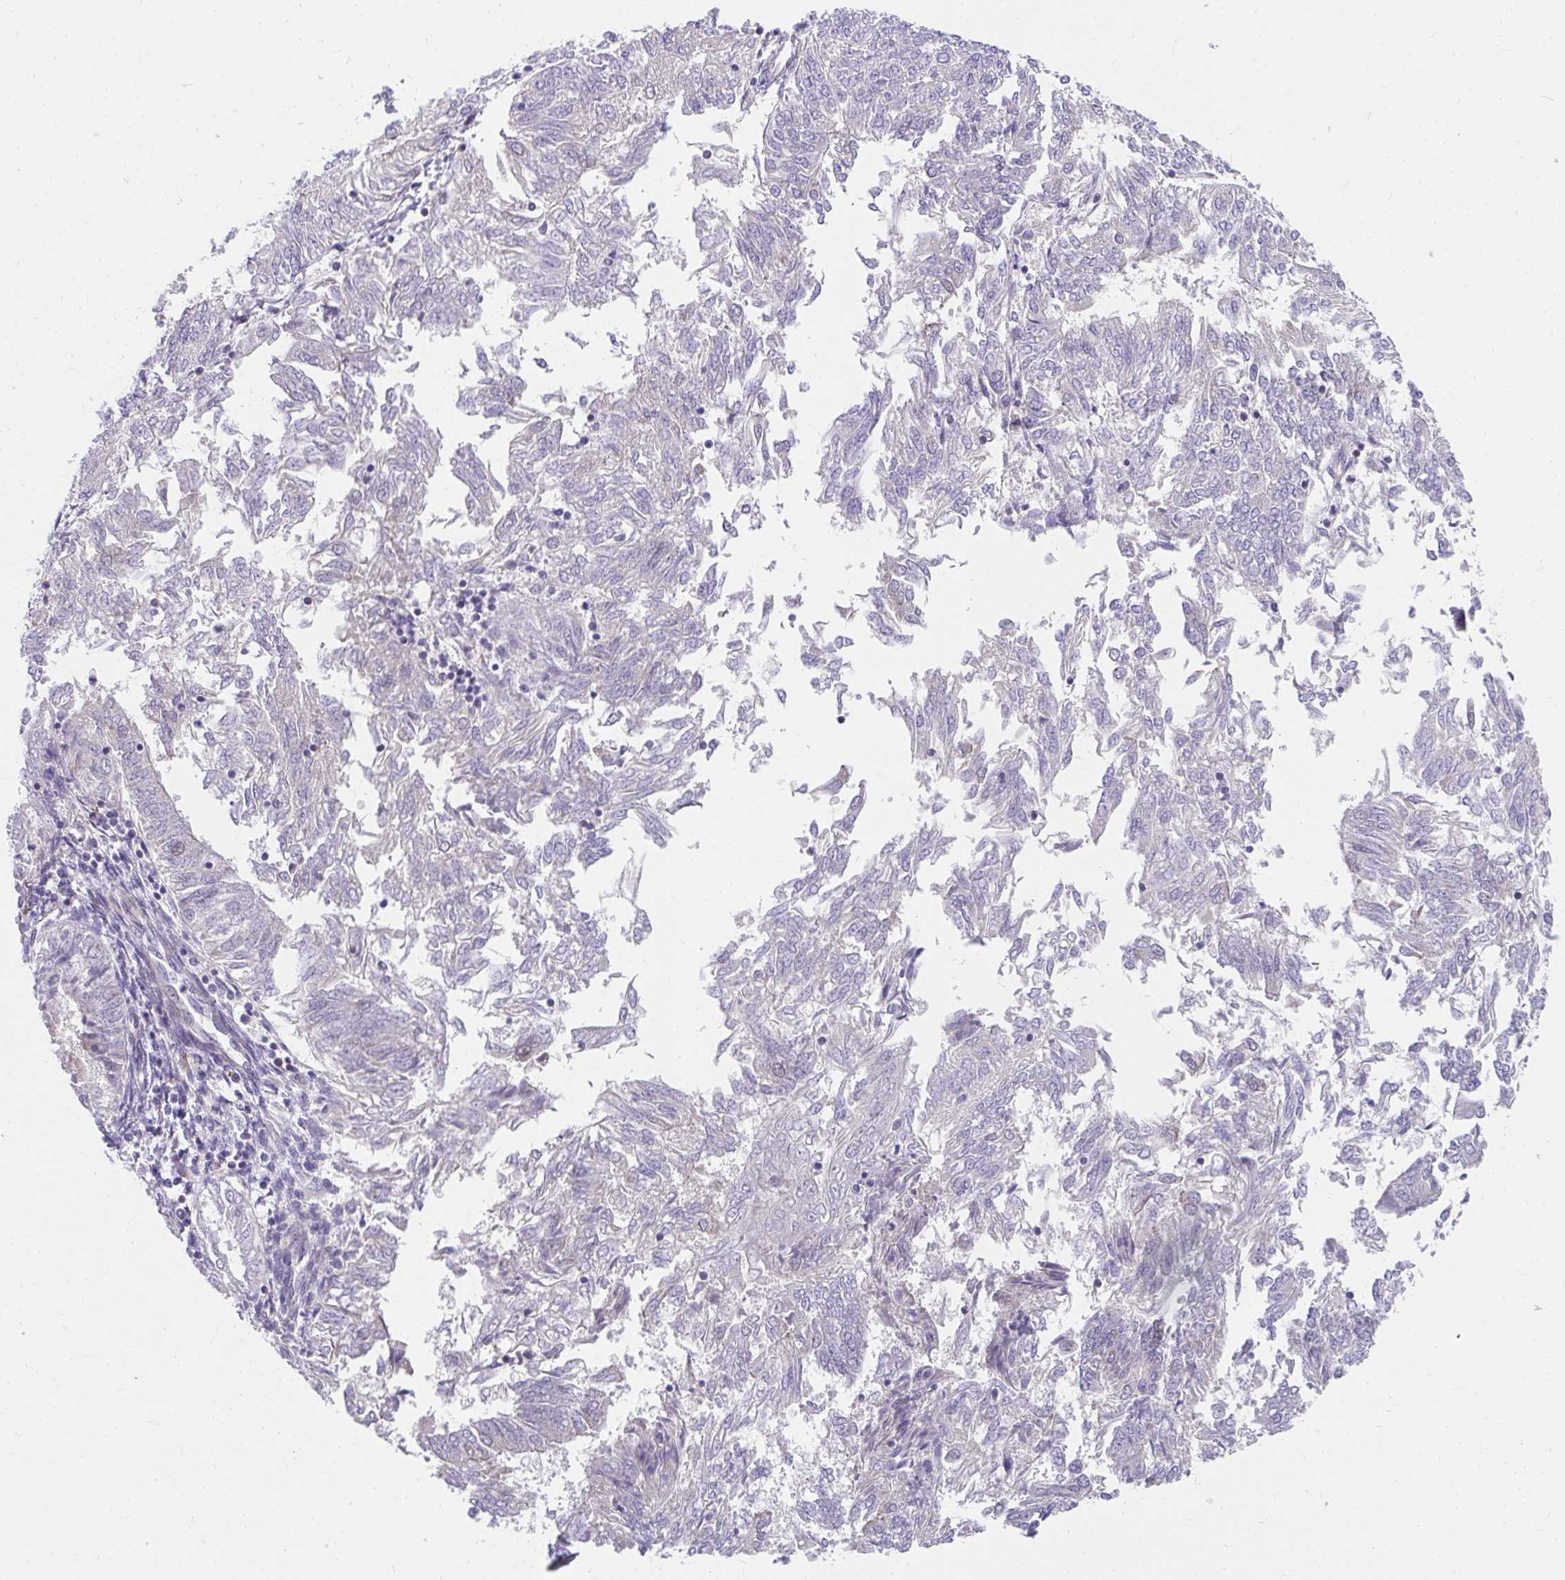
{"staining": {"intensity": "negative", "quantity": "none", "location": "none"}, "tissue": "endometrial cancer", "cell_type": "Tumor cells", "image_type": "cancer", "snomed": [{"axis": "morphology", "description": "Adenocarcinoma, NOS"}, {"axis": "topography", "description": "Endometrium"}], "caption": "Tumor cells are negative for brown protein staining in endometrial adenocarcinoma. (Brightfield microscopy of DAB (3,3'-diaminobenzidine) IHC at high magnification).", "gene": "SLAMF7", "patient": {"sex": "female", "age": 58}}